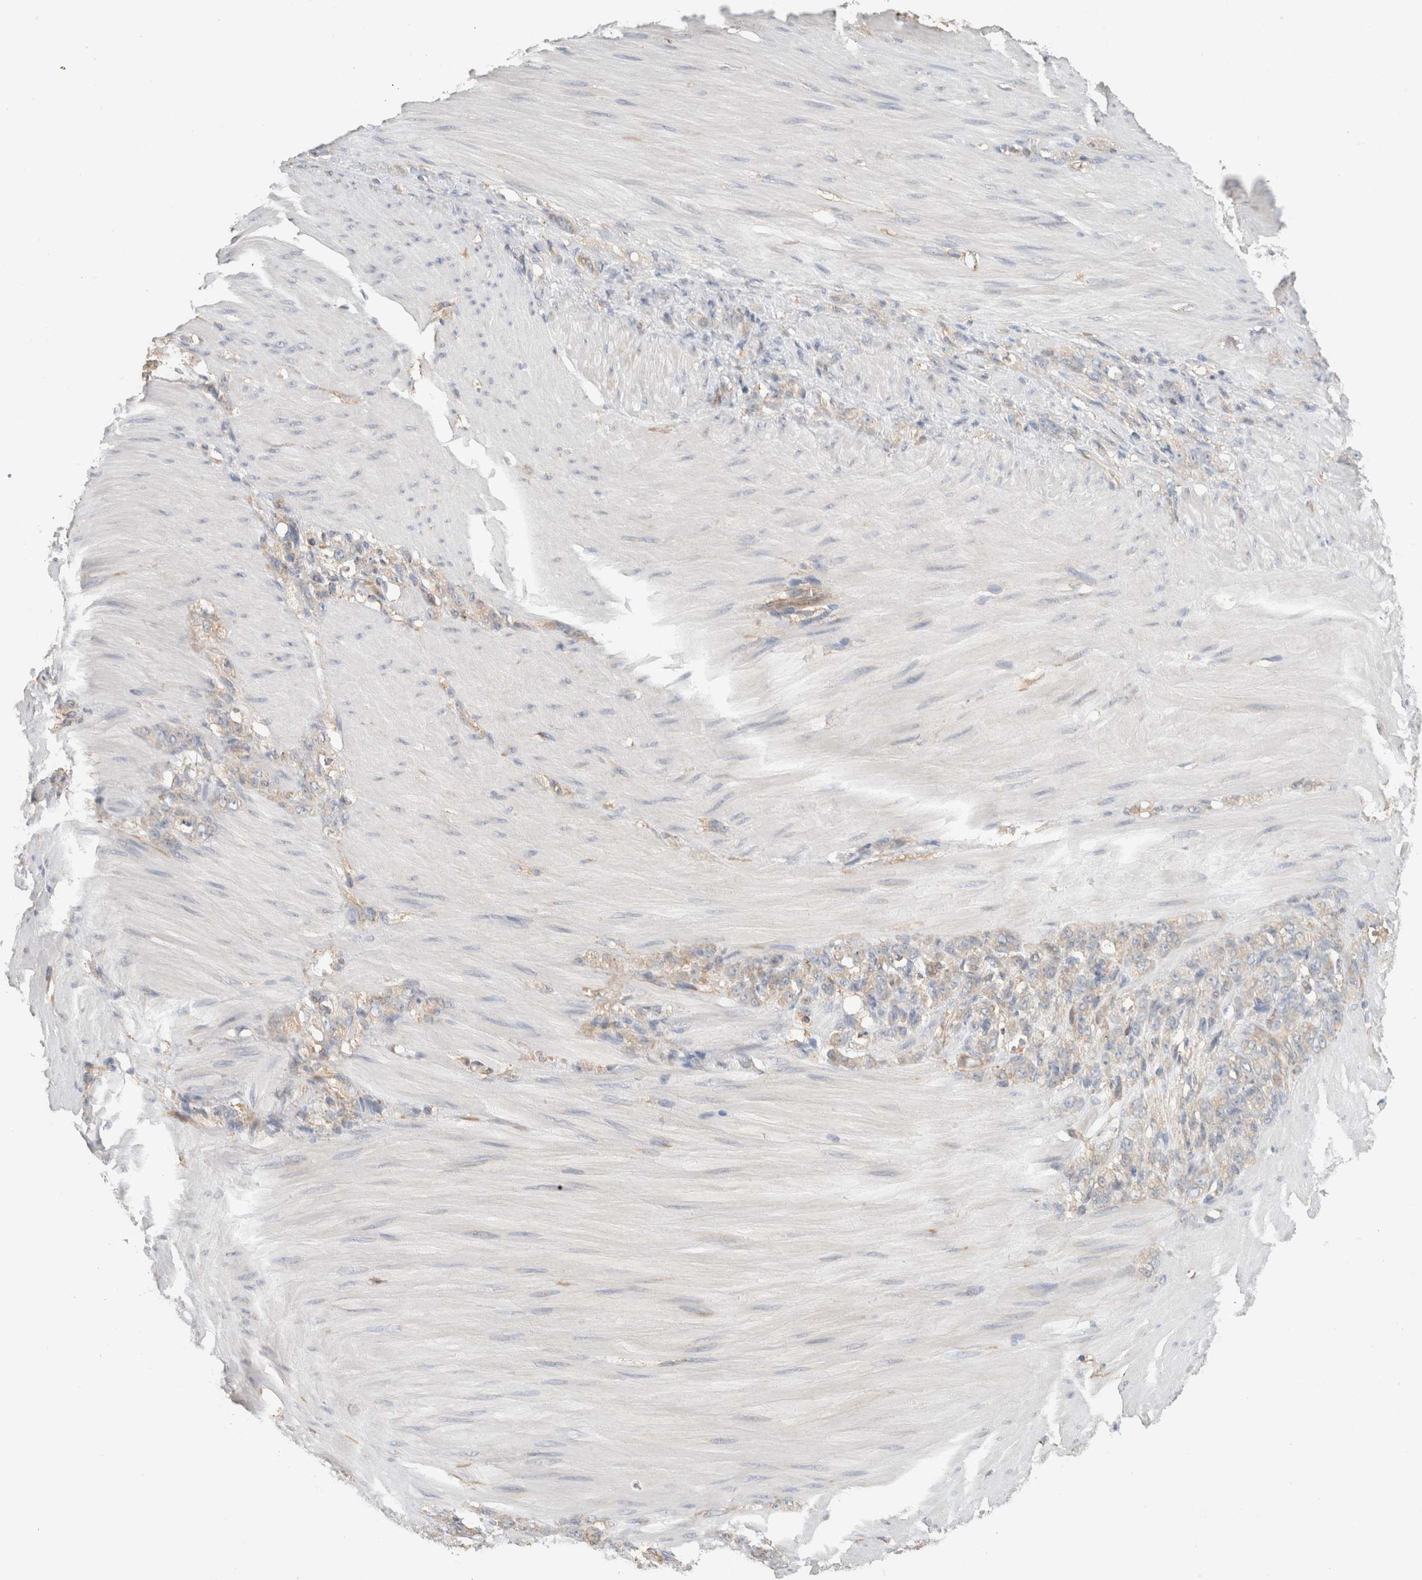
{"staining": {"intensity": "weak", "quantity": "<25%", "location": "cytoplasmic/membranous"}, "tissue": "stomach cancer", "cell_type": "Tumor cells", "image_type": "cancer", "snomed": [{"axis": "morphology", "description": "Normal tissue, NOS"}, {"axis": "morphology", "description": "Adenocarcinoma, NOS"}, {"axis": "topography", "description": "Stomach"}], "caption": "A high-resolution image shows immunohistochemistry (IHC) staining of adenocarcinoma (stomach), which exhibits no significant staining in tumor cells.", "gene": "CFAP418", "patient": {"sex": "male", "age": 82}}